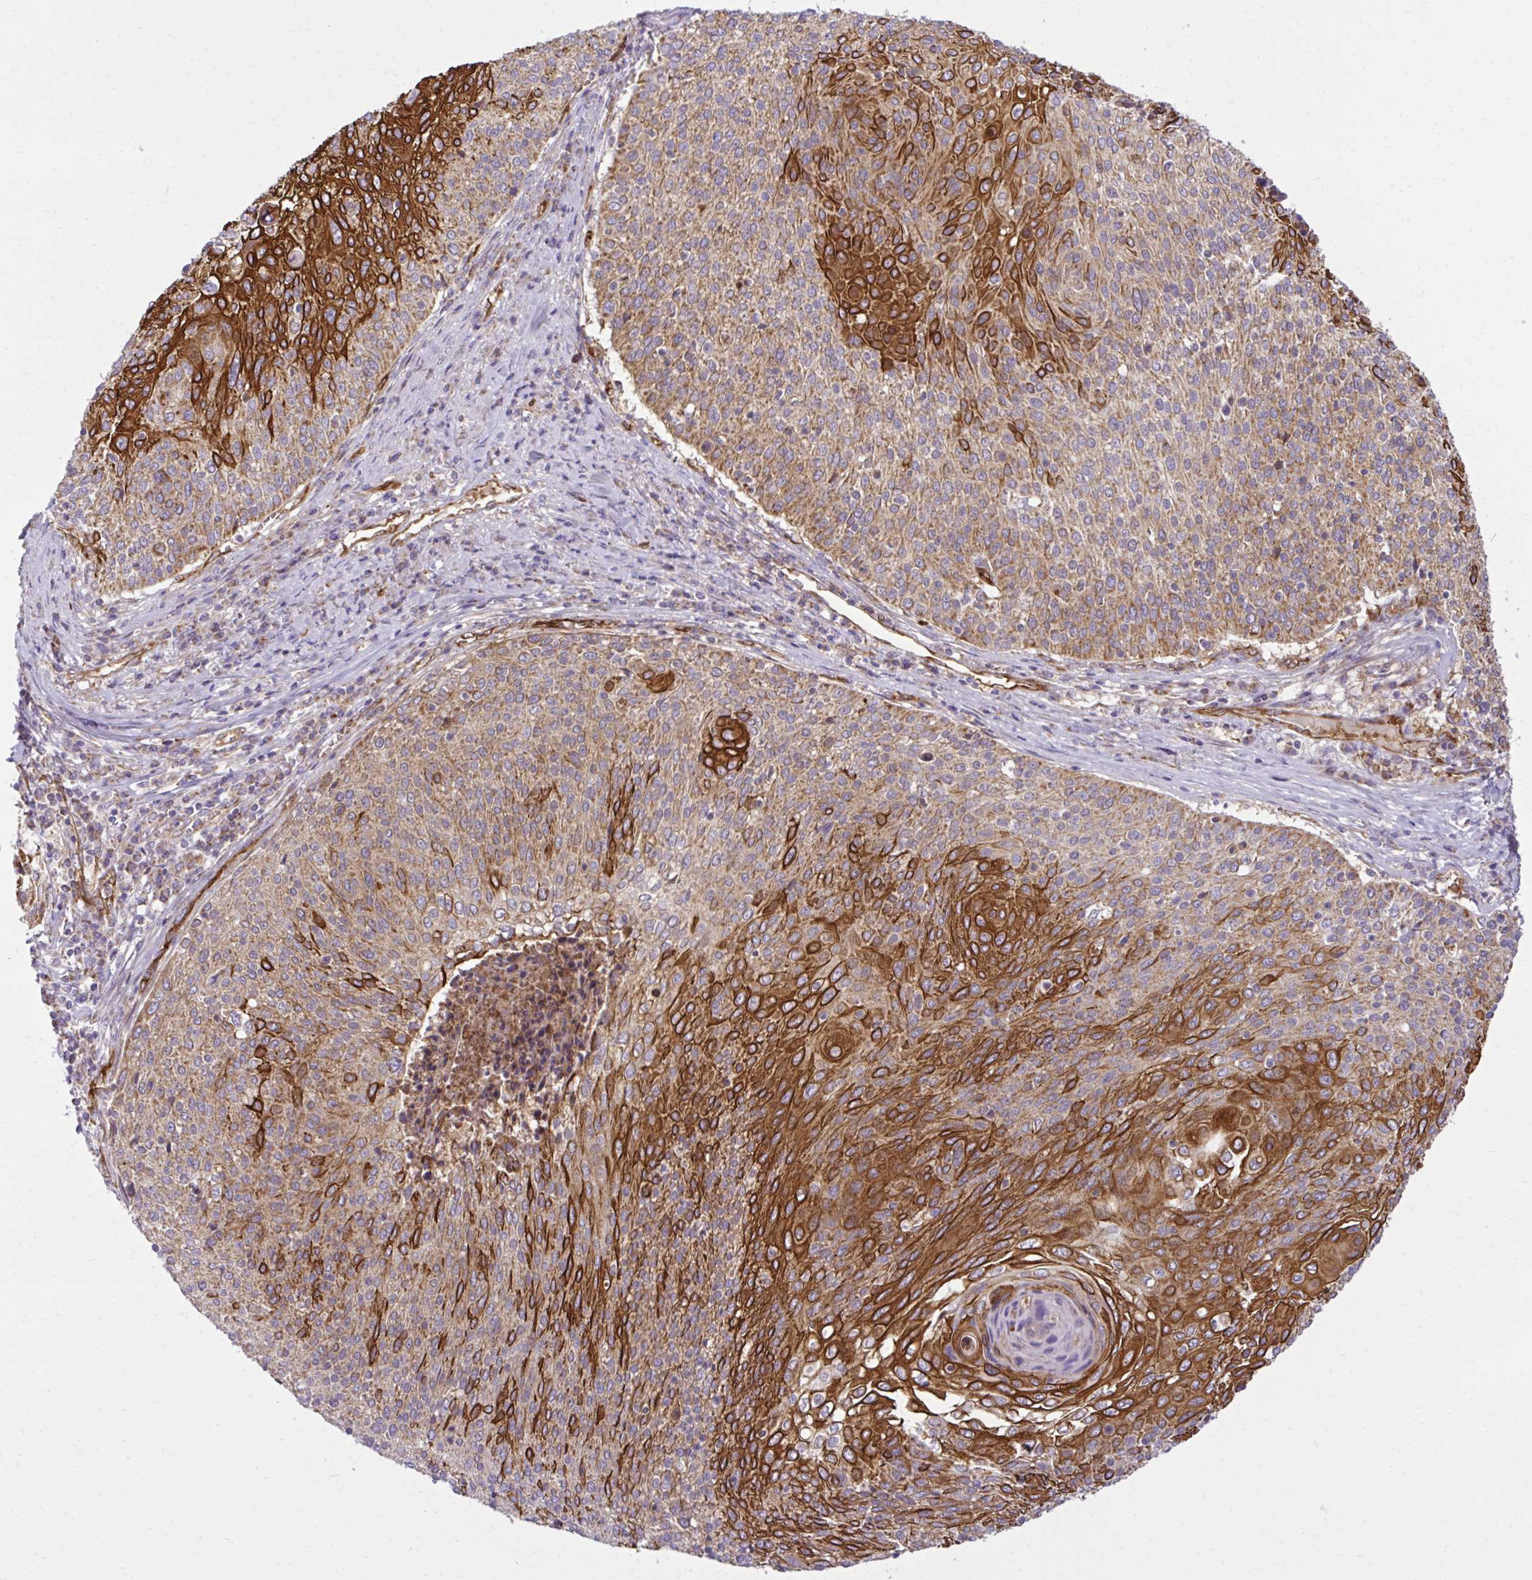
{"staining": {"intensity": "strong", "quantity": "25%-75%", "location": "cytoplasmic/membranous"}, "tissue": "cervical cancer", "cell_type": "Tumor cells", "image_type": "cancer", "snomed": [{"axis": "morphology", "description": "Squamous cell carcinoma, NOS"}, {"axis": "topography", "description": "Cervix"}], "caption": "Tumor cells display high levels of strong cytoplasmic/membranous expression in approximately 25%-75% of cells in human cervical cancer (squamous cell carcinoma). (DAB = brown stain, brightfield microscopy at high magnification).", "gene": "LIMS1", "patient": {"sex": "female", "age": 31}}